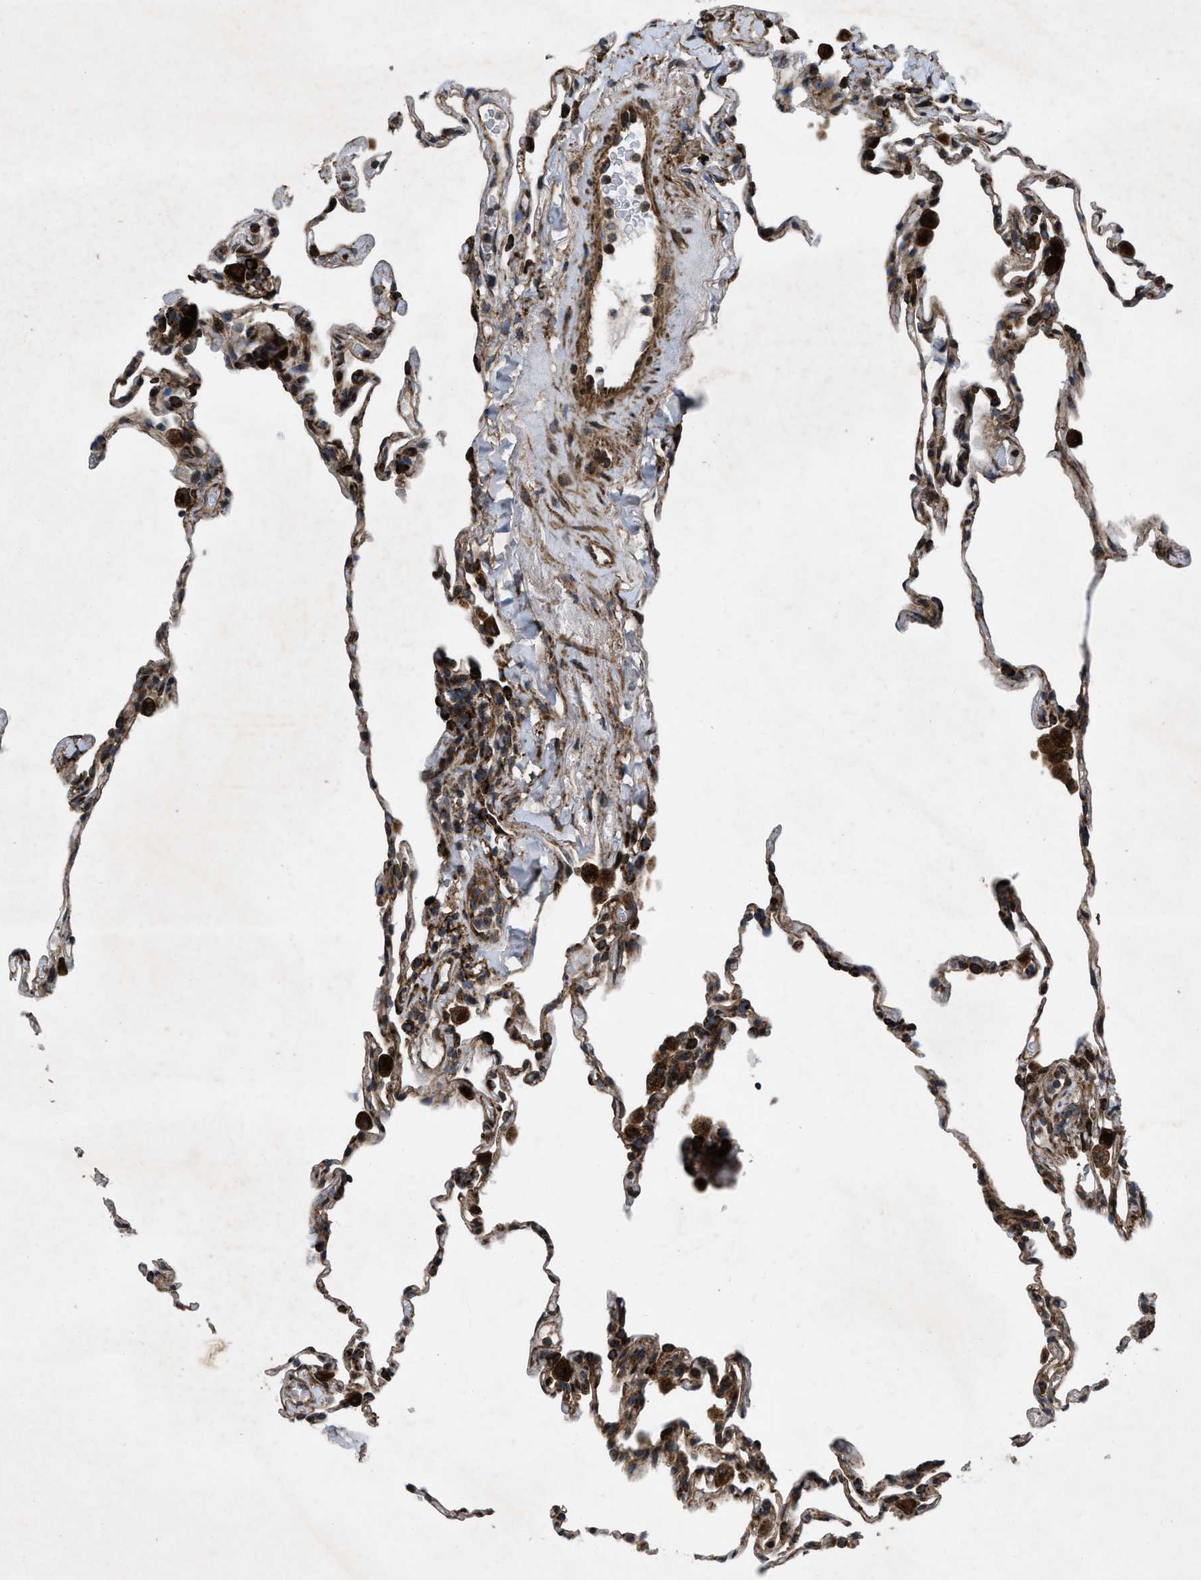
{"staining": {"intensity": "strong", "quantity": ">75%", "location": "cytoplasmic/membranous"}, "tissue": "lung", "cell_type": "Alveolar cells", "image_type": "normal", "snomed": [{"axis": "morphology", "description": "Normal tissue, NOS"}, {"axis": "topography", "description": "Lung"}], "caption": "IHC photomicrograph of normal lung: human lung stained using IHC shows high levels of strong protein expression localized specifically in the cytoplasmic/membranous of alveolar cells, appearing as a cytoplasmic/membranous brown color.", "gene": "PER3", "patient": {"sex": "male", "age": 59}}